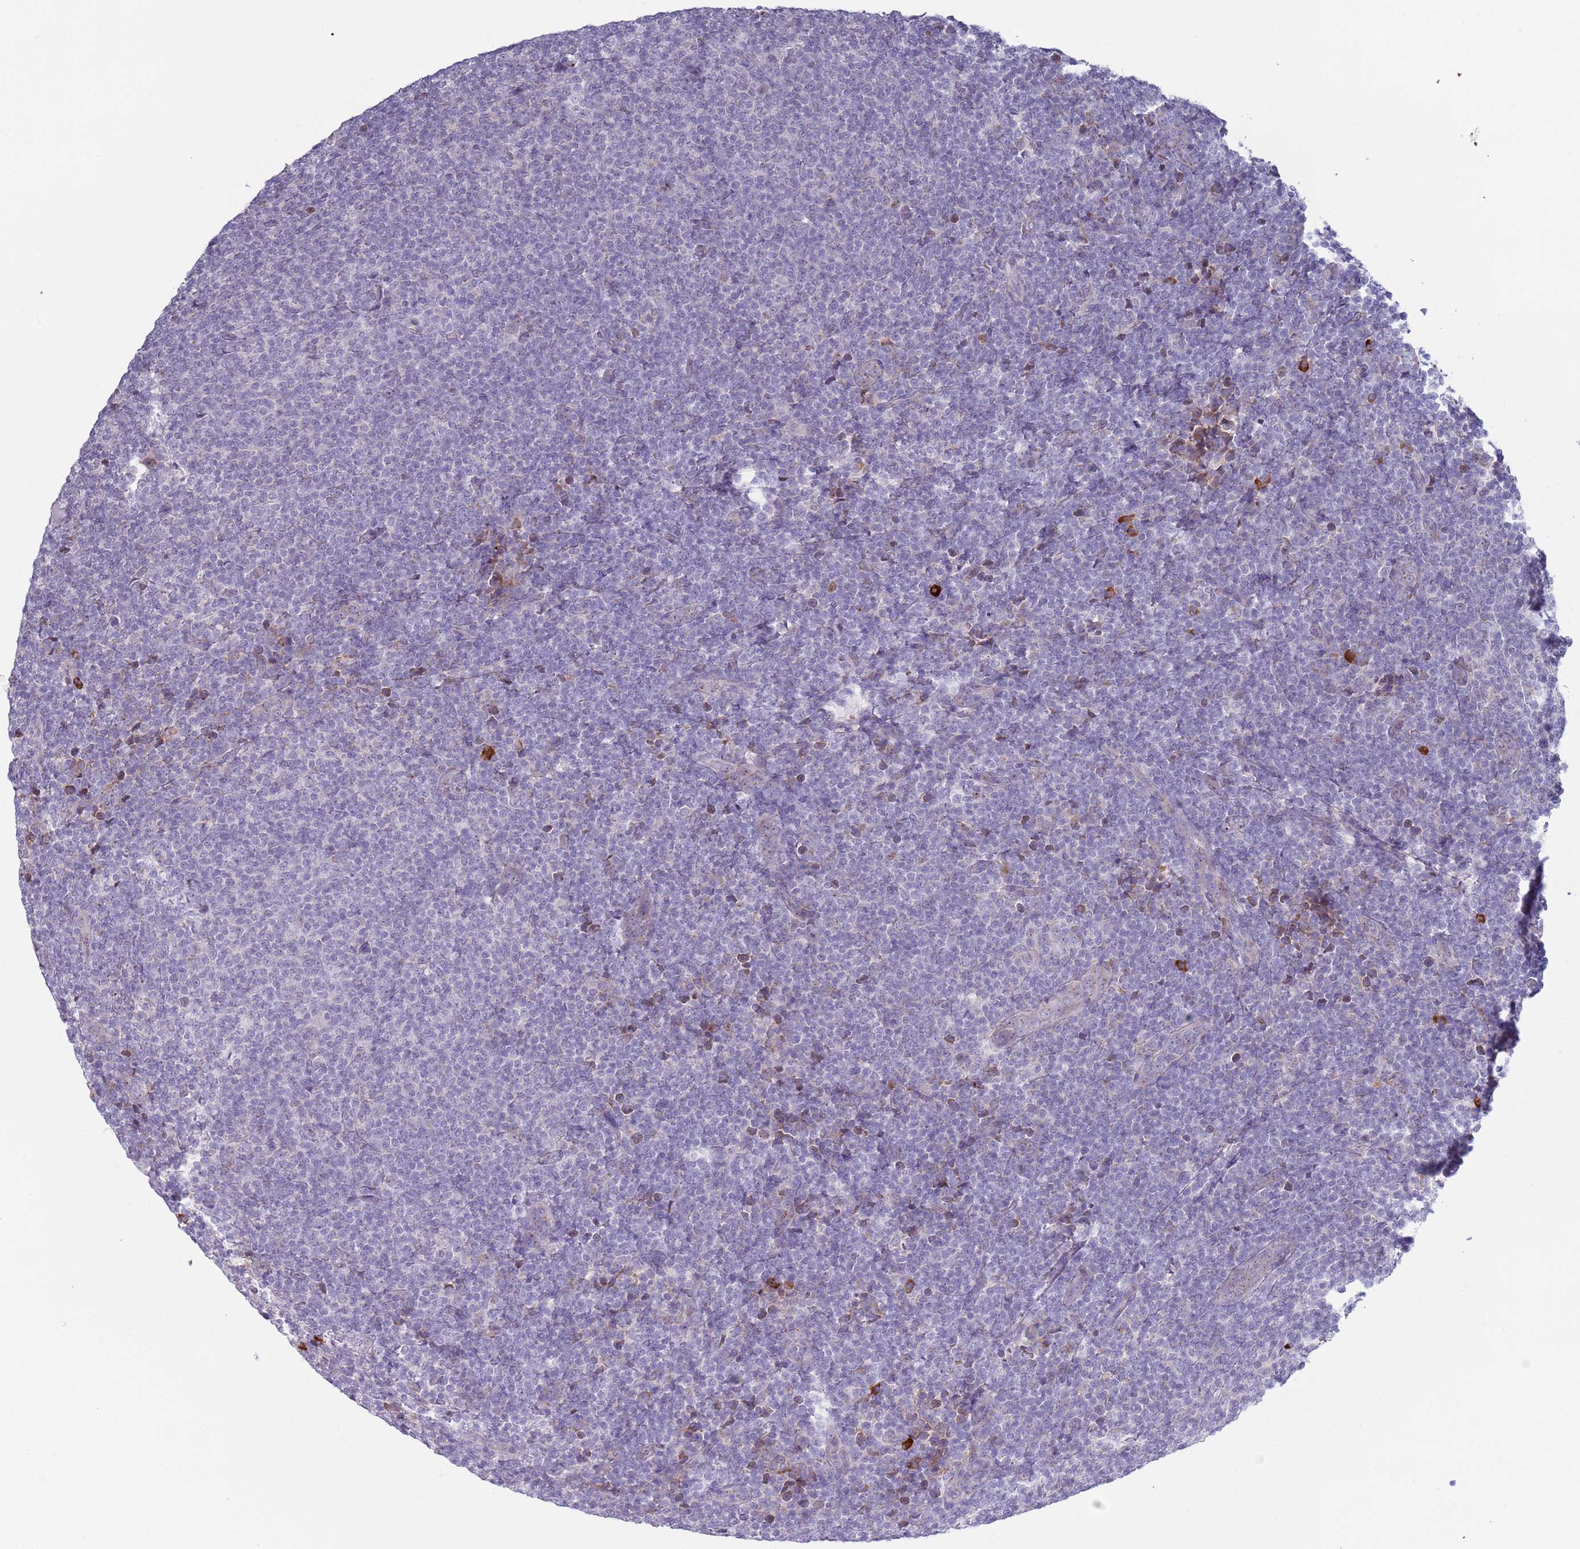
{"staining": {"intensity": "negative", "quantity": "none", "location": "none"}, "tissue": "lymphoma", "cell_type": "Tumor cells", "image_type": "cancer", "snomed": [{"axis": "morphology", "description": "Malignant lymphoma, non-Hodgkin's type, Low grade"}, {"axis": "topography", "description": "Lymph node"}], "caption": "Immunohistochemical staining of human malignant lymphoma, non-Hodgkin's type (low-grade) reveals no significant expression in tumor cells.", "gene": "LTB", "patient": {"sex": "male", "age": 66}}